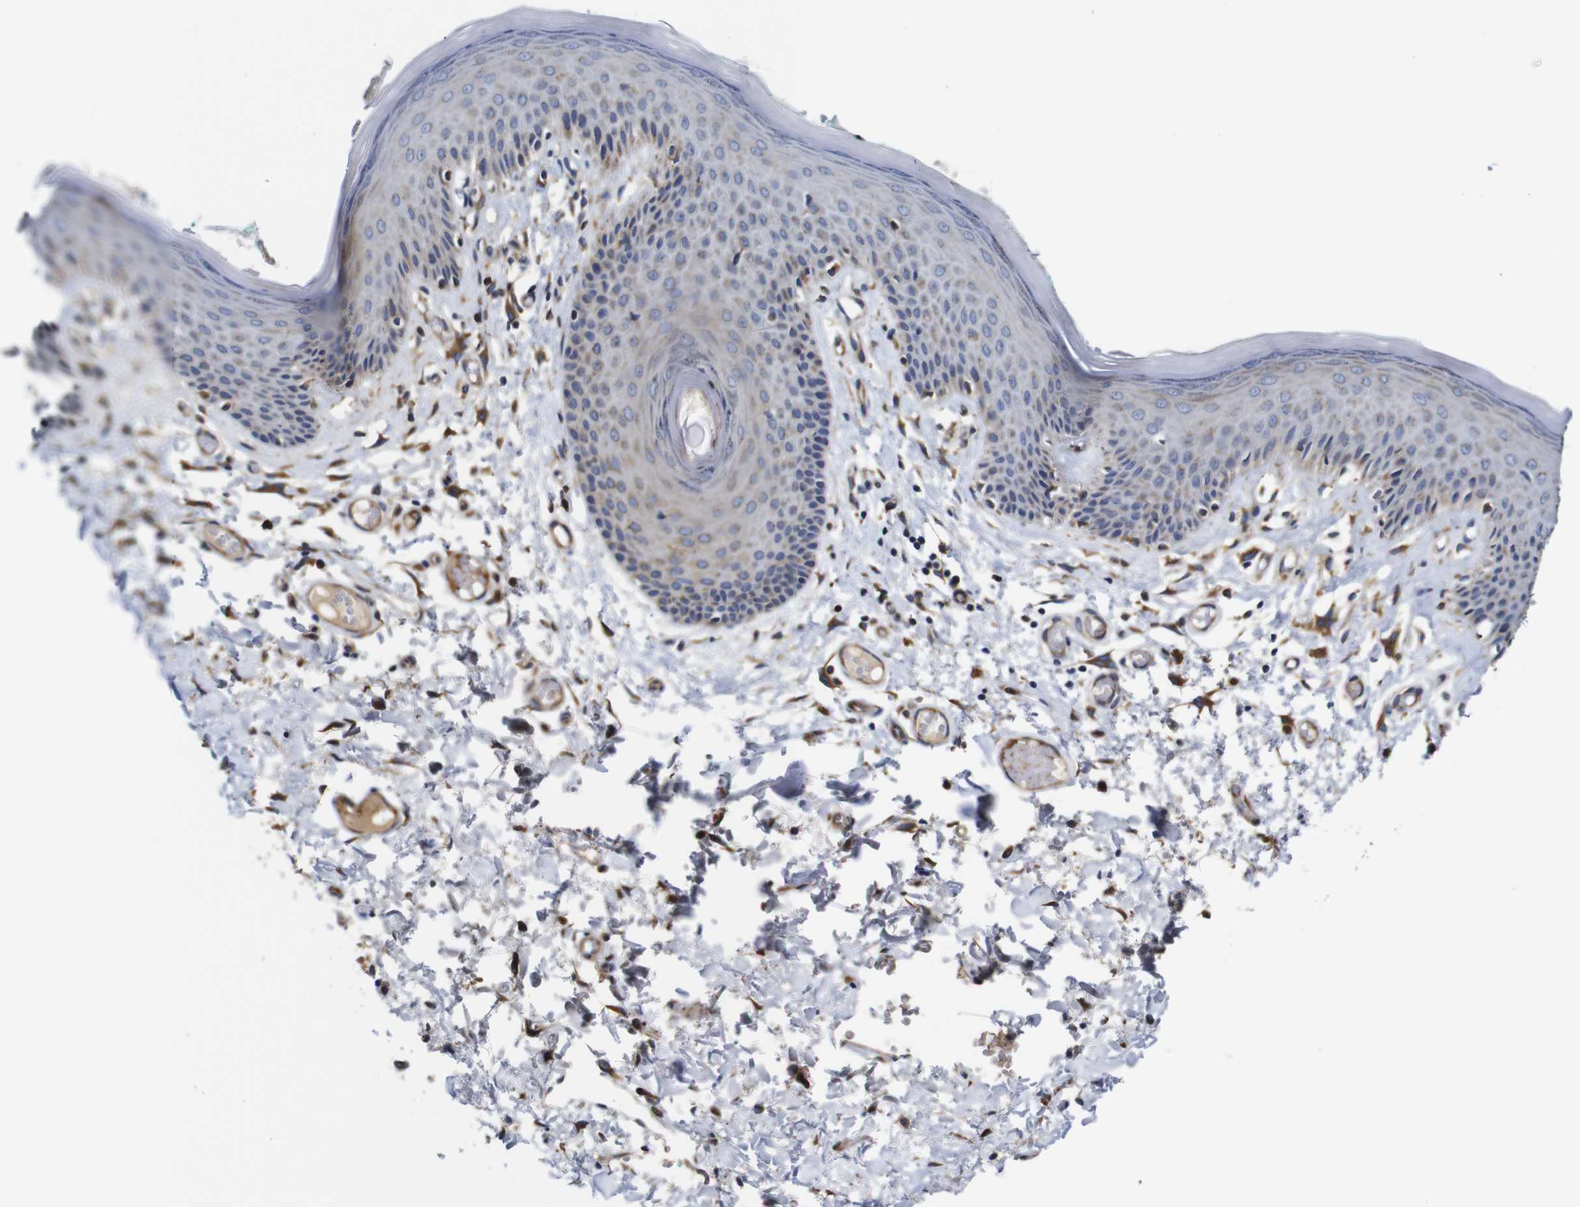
{"staining": {"intensity": "moderate", "quantity": "<25%", "location": "cytoplasmic/membranous"}, "tissue": "skin", "cell_type": "Epidermal cells", "image_type": "normal", "snomed": [{"axis": "morphology", "description": "Normal tissue, NOS"}, {"axis": "topography", "description": "Vulva"}], "caption": "Immunohistochemical staining of unremarkable human skin shows <25% levels of moderate cytoplasmic/membranous protein positivity in approximately <25% of epidermal cells.", "gene": "CLCC1", "patient": {"sex": "female", "age": 73}}